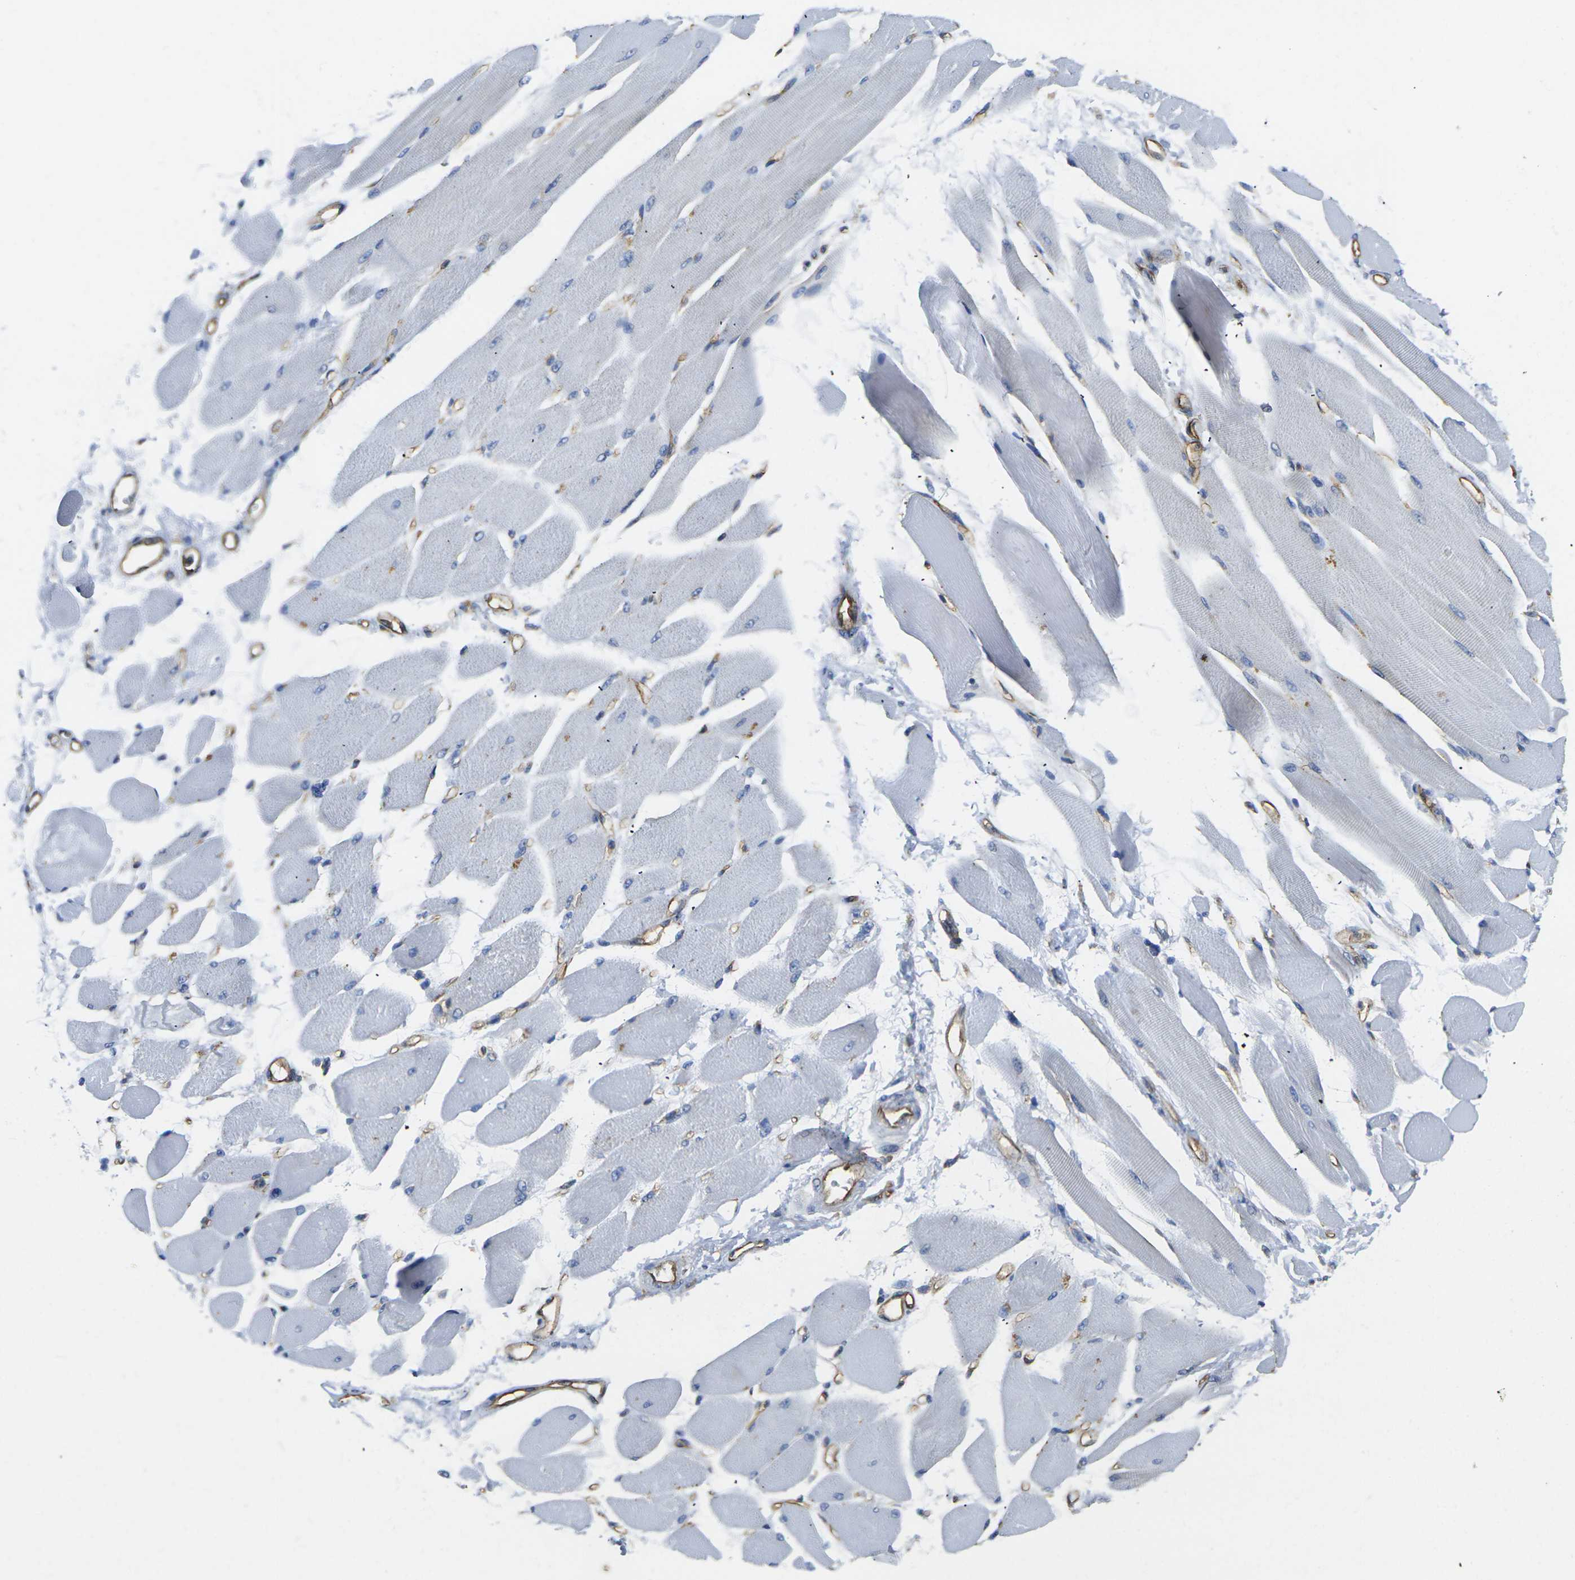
{"staining": {"intensity": "negative", "quantity": "none", "location": "none"}, "tissue": "skeletal muscle", "cell_type": "Myocytes", "image_type": "normal", "snomed": [{"axis": "morphology", "description": "Normal tissue, NOS"}, {"axis": "topography", "description": "Skeletal muscle"}, {"axis": "topography", "description": "Peripheral nerve tissue"}], "caption": "This is an IHC histopathology image of benign skeletal muscle. There is no expression in myocytes.", "gene": "FAM110D", "patient": {"sex": "female", "age": 84}}